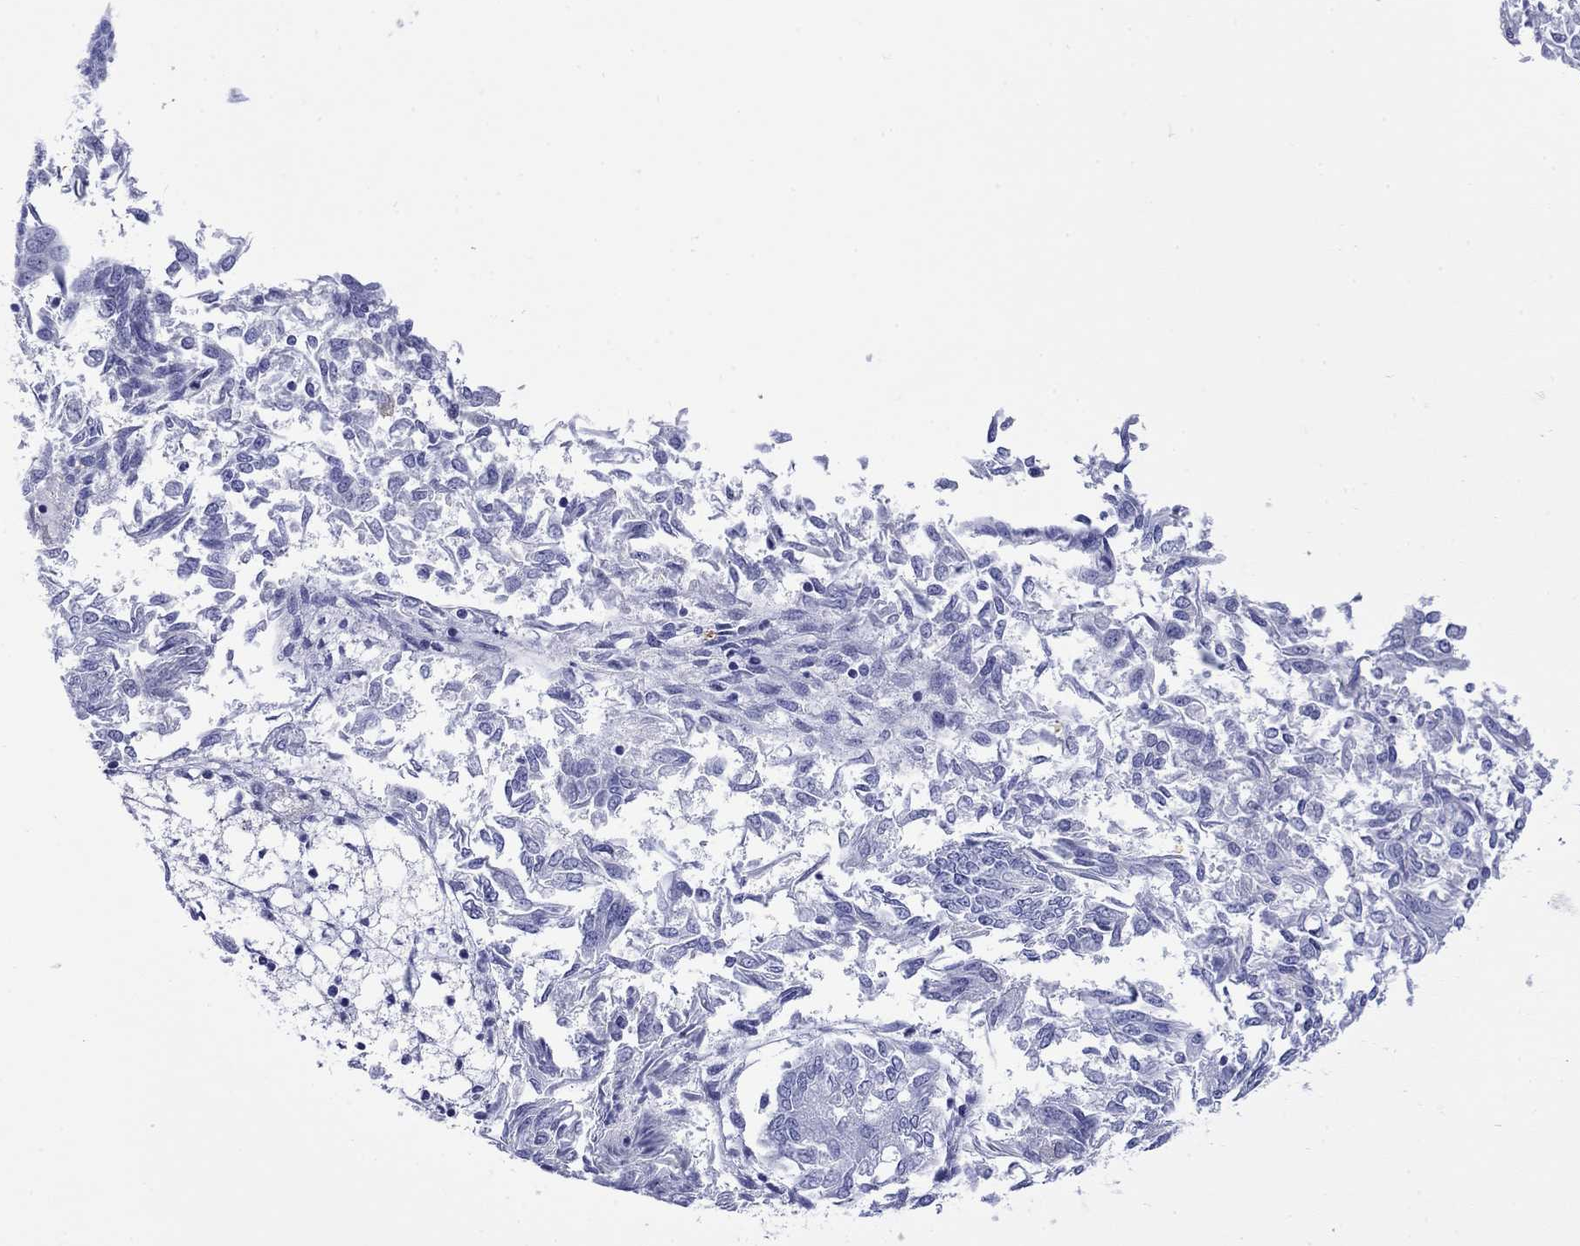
{"staining": {"intensity": "negative", "quantity": "none", "location": "none"}, "tissue": "endometrial cancer", "cell_type": "Tumor cells", "image_type": "cancer", "snomed": [{"axis": "morphology", "description": "Adenocarcinoma, NOS"}, {"axis": "topography", "description": "Endometrium"}], "caption": "The immunohistochemistry (IHC) histopathology image has no significant positivity in tumor cells of endometrial cancer (adenocarcinoma) tissue.", "gene": "ROM1", "patient": {"sex": "female", "age": 58}}